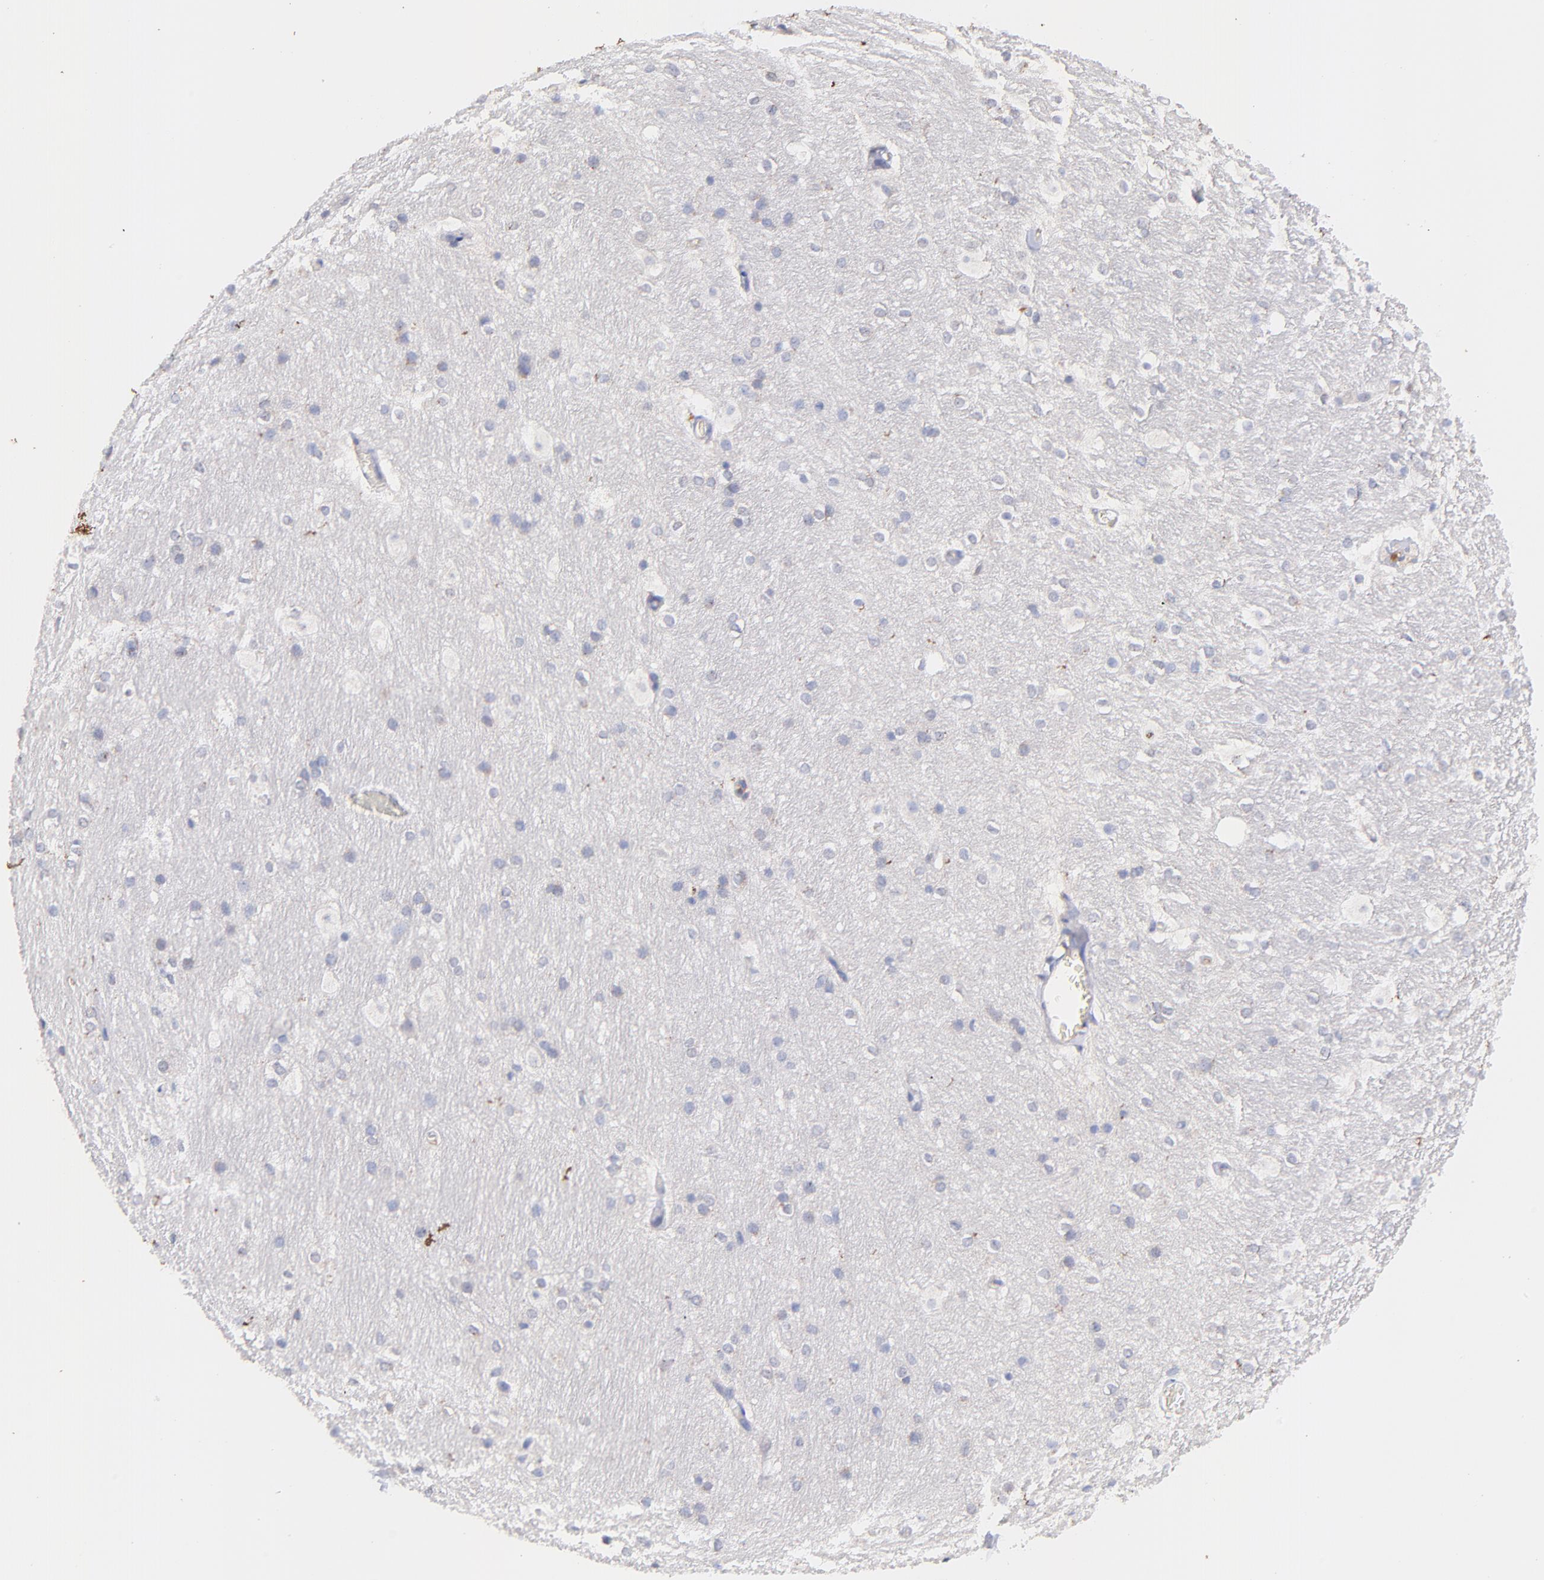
{"staining": {"intensity": "negative", "quantity": "none", "location": "none"}, "tissue": "hippocampus", "cell_type": "Glial cells", "image_type": "normal", "snomed": [{"axis": "morphology", "description": "Normal tissue, NOS"}, {"axis": "topography", "description": "Hippocampus"}], "caption": "The micrograph reveals no significant expression in glial cells of hippocampus.", "gene": "IGLV7", "patient": {"sex": "female", "age": 19}}